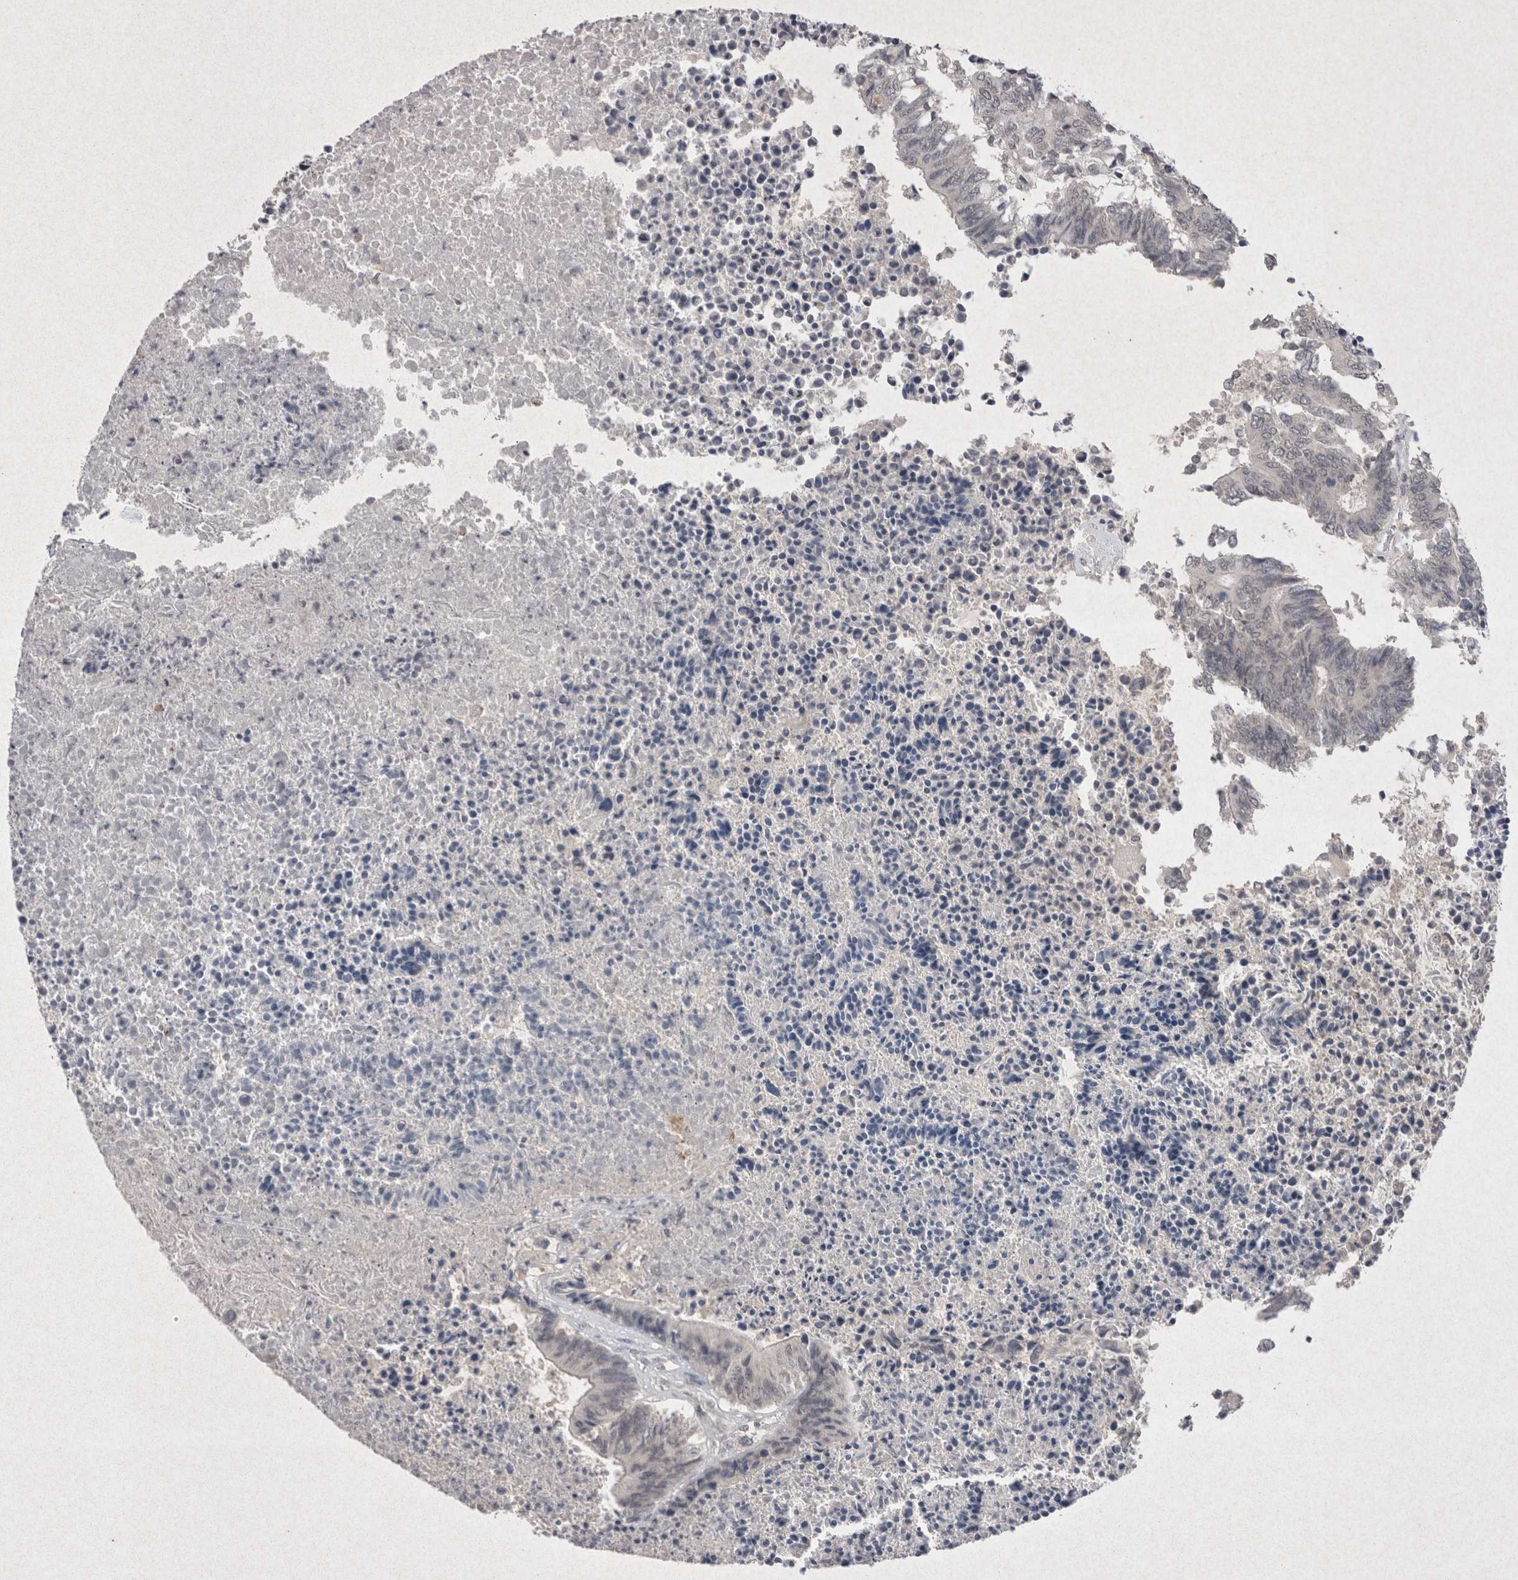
{"staining": {"intensity": "negative", "quantity": "none", "location": "none"}, "tissue": "colorectal cancer", "cell_type": "Tumor cells", "image_type": "cancer", "snomed": [{"axis": "morphology", "description": "Adenocarcinoma, NOS"}, {"axis": "topography", "description": "Rectum"}], "caption": "The photomicrograph reveals no staining of tumor cells in colorectal adenocarcinoma.", "gene": "LYVE1", "patient": {"sex": "male", "age": 63}}